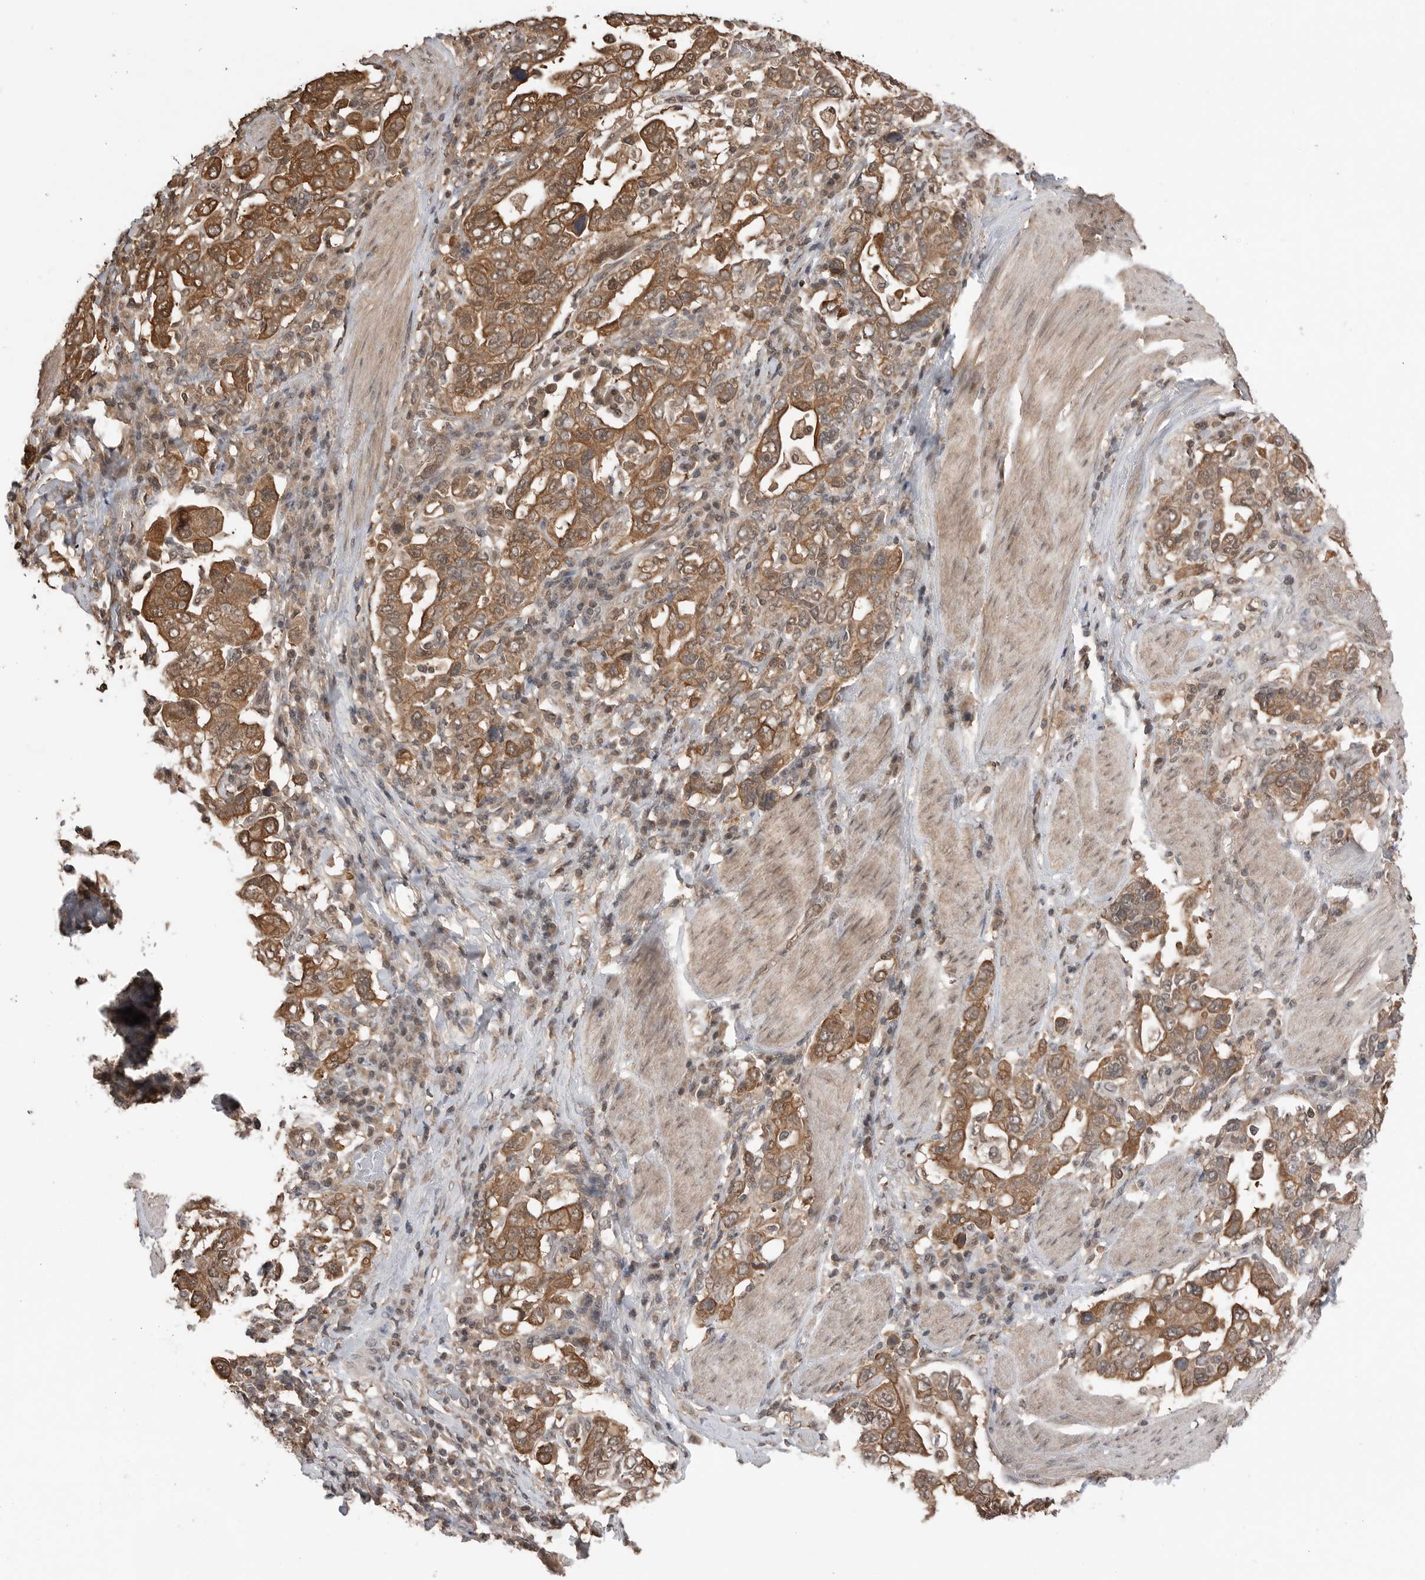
{"staining": {"intensity": "moderate", "quantity": ">75%", "location": "cytoplasmic/membranous"}, "tissue": "stomach cancer", "cell_type": "Tumor cells", "image_type": "cancer", "snomed": [{"axis": "morphology", "description": "Adenocarcinoma, NOS"}, {"axis": "topography", "description": "Stomach, upper"}], "caption": "Adenocarcinoma (stomach) tissue exhibits moderate cytoplasmic/membranous staining in approximately >75% of tumor cells, visualized by immunohistochemistry.", "gene": "PEAK1", "patient": {"sex": "male", "age": 62}}